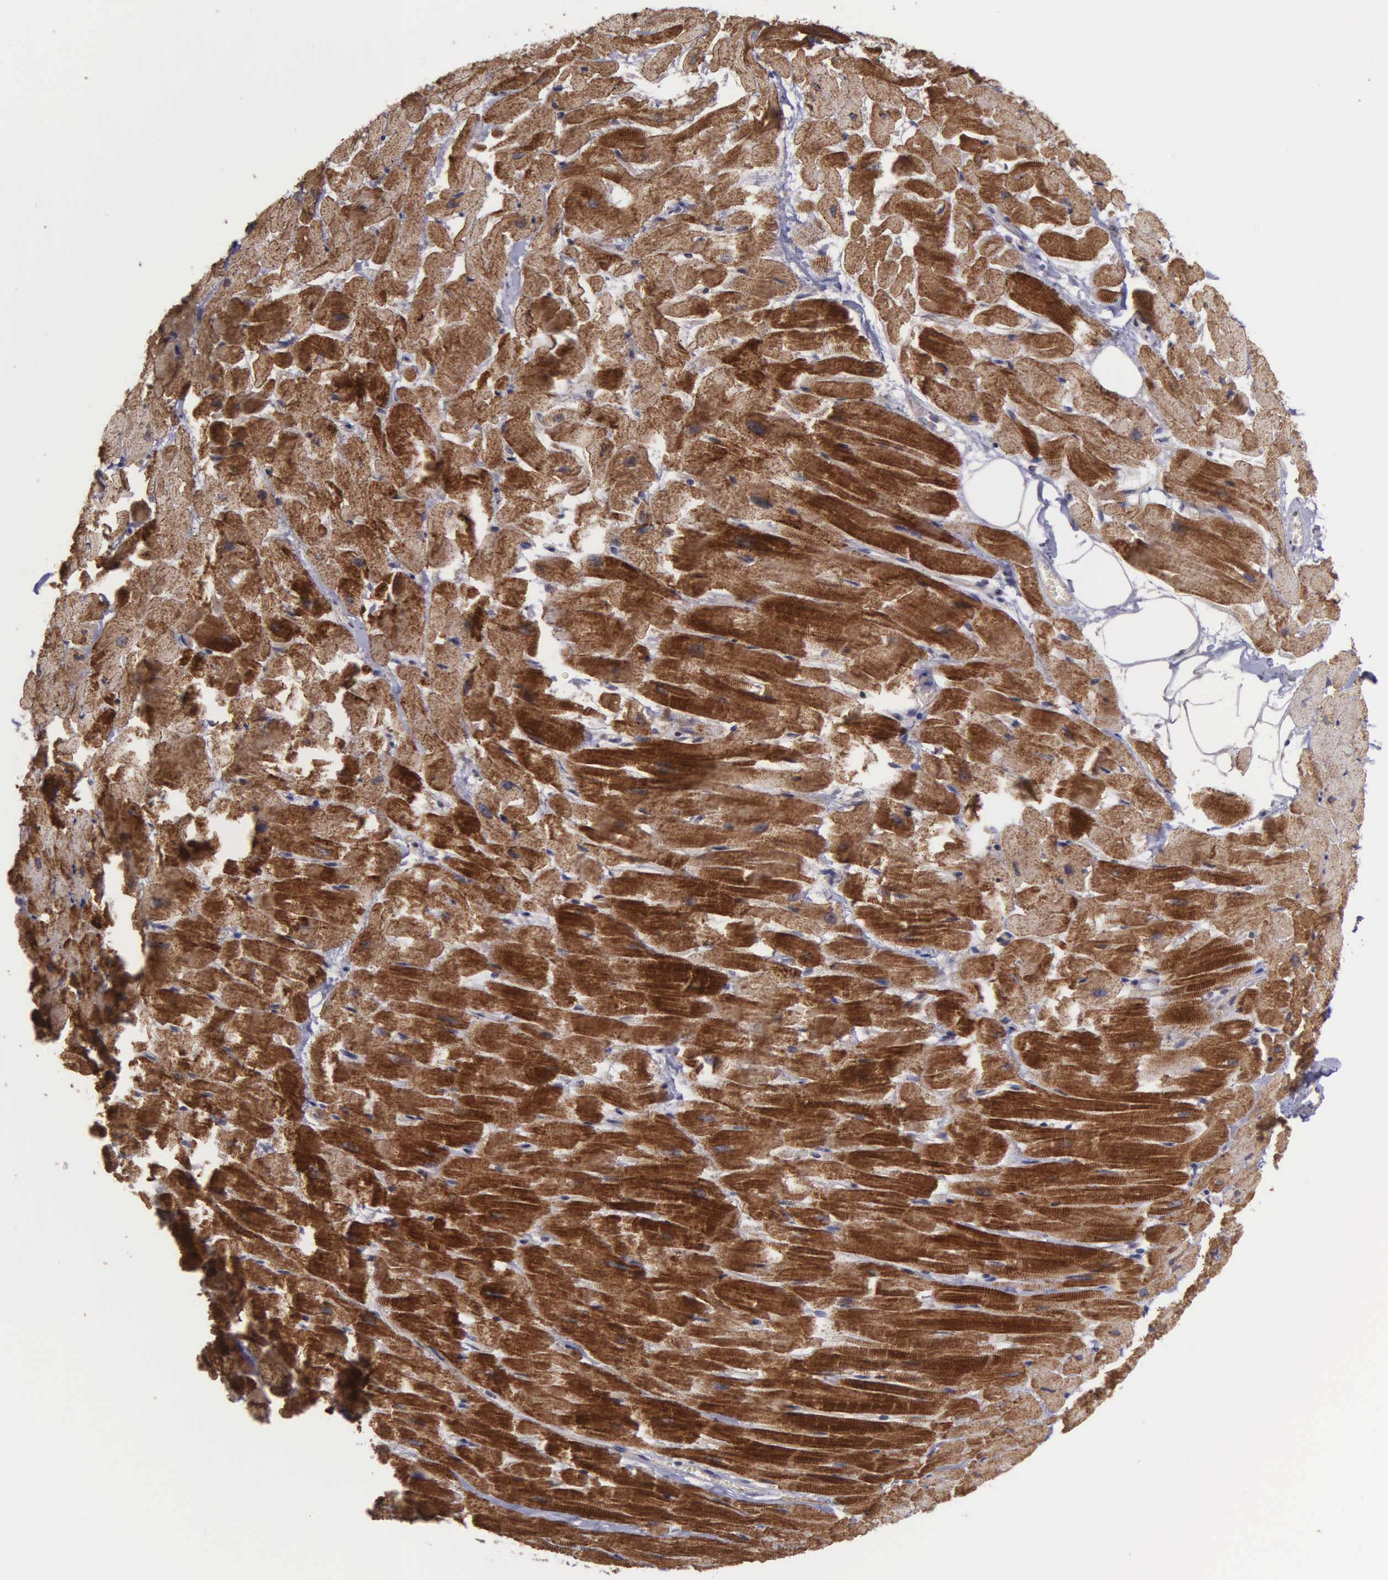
{"staining": {"intensity": "strong", "quantity": ">75%", "location": "cytoplasmic/membranous"}, "tissue": "heart muscle", "cell_type": "Cardiomyocytes", "image_type": "normal", "snomed": [{"axis": "morphology", "description": "Normal tissue, NOS"}, {"axis": "topography", "description": "Heart"}], "caption": "DAB immunohistochemical staining of unremarkable heart muscle reveals strong cytoplasmic/membranous protein expression in about >75% of cardiomyocytes. (DAB = brown stain, brightfield microscopy at high magnification).", "gene": "RTL10", "patient": {"sex": "female", "age": 19}}